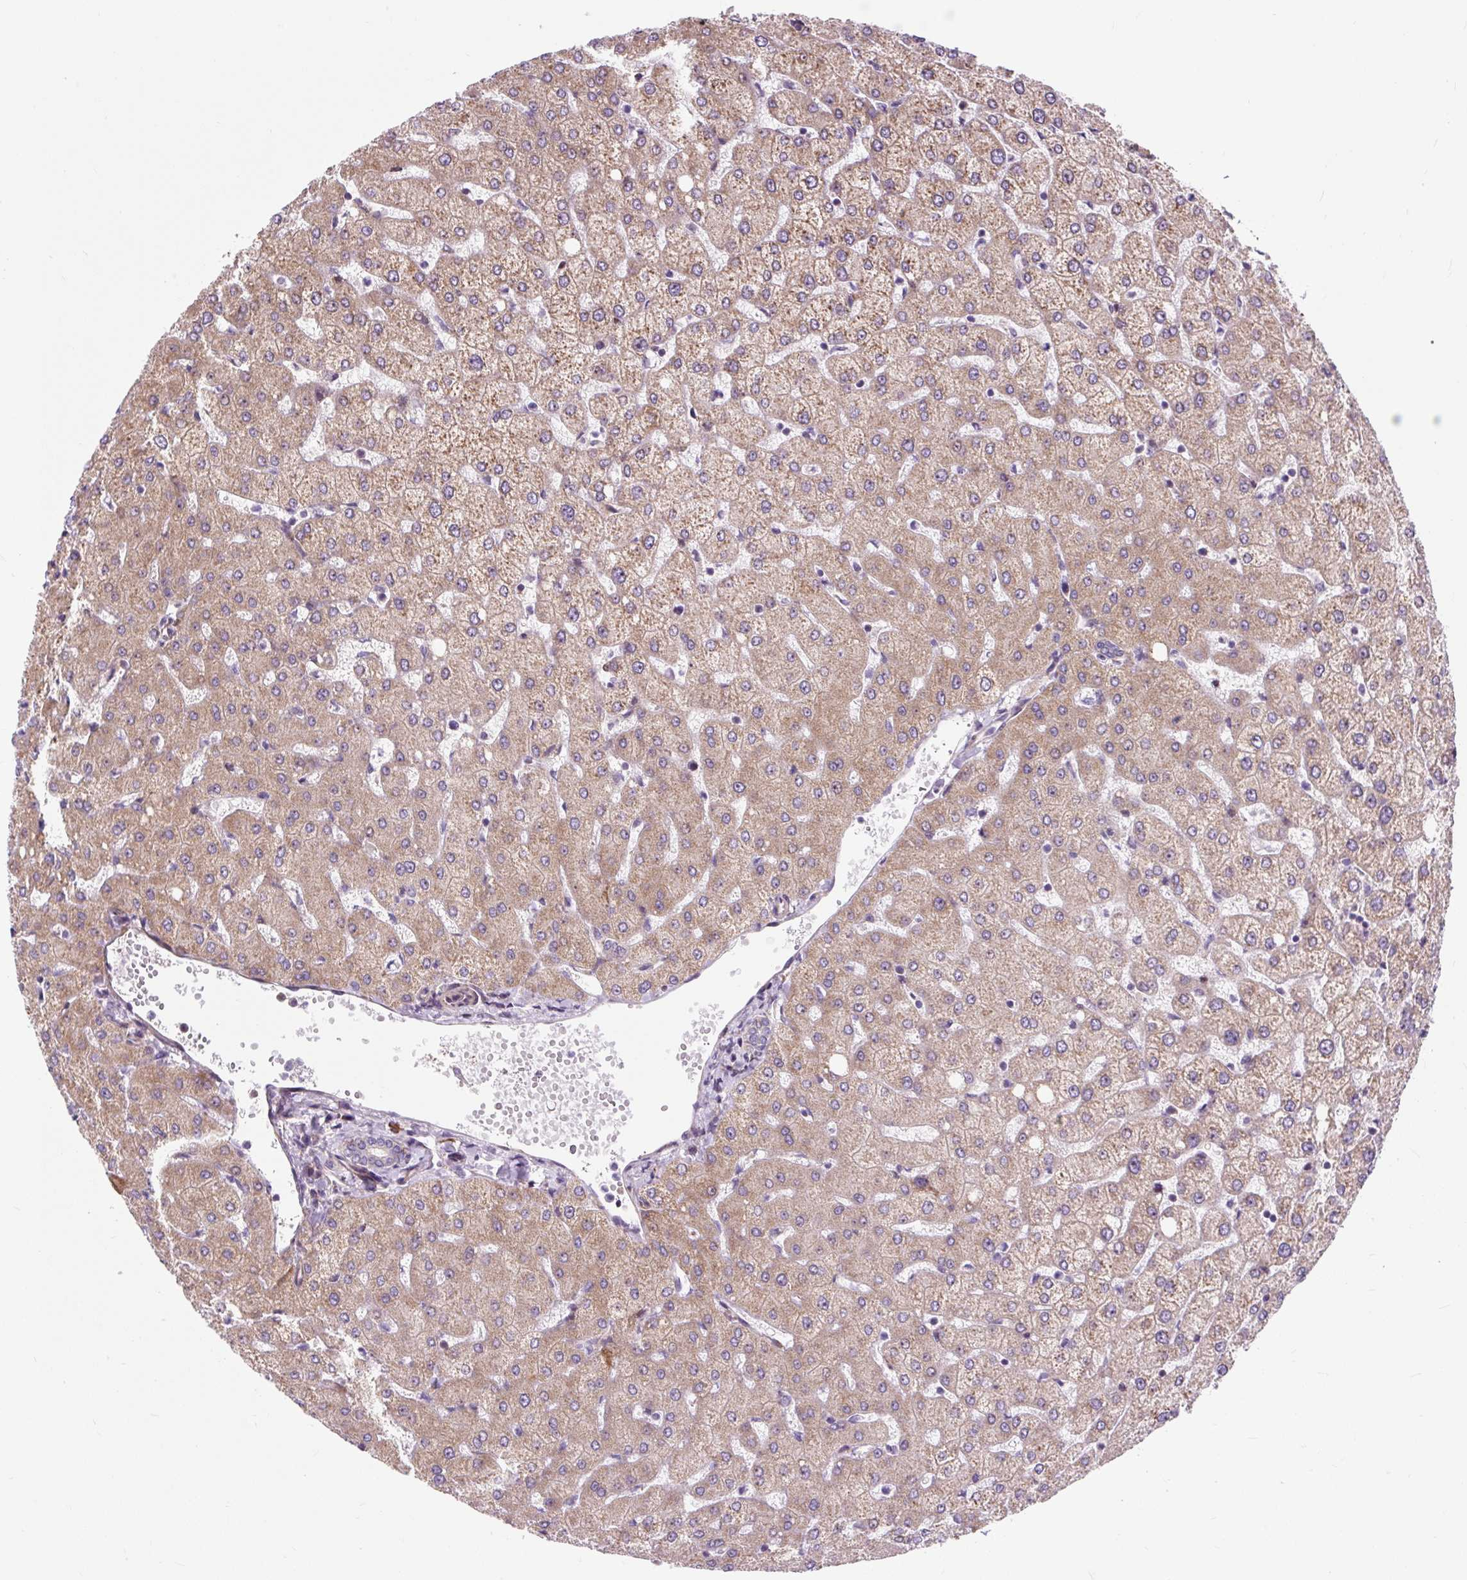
{"staining": {"intensity": "negative", "quantity": "none", "location": "none"}, "tissue": "liver", "cell_type": "Cholangiocytes", "image_type": "normal", "snomed": [{"axis": "morphology", "description": "Normal tissue, NOS"}, {"axis": "topography", "description": "Liver"}], "caption": "The image exhibits no significant positivity in cholangiocytes of liver. Brightfield microscopy of IHC stained with DAB (3,3'-diaminobenzidine) (brown) and hematoxylin (blue), captured at high magnification.", "gene": "CISD3", "patient": {"sex": "female", "age": 54}}